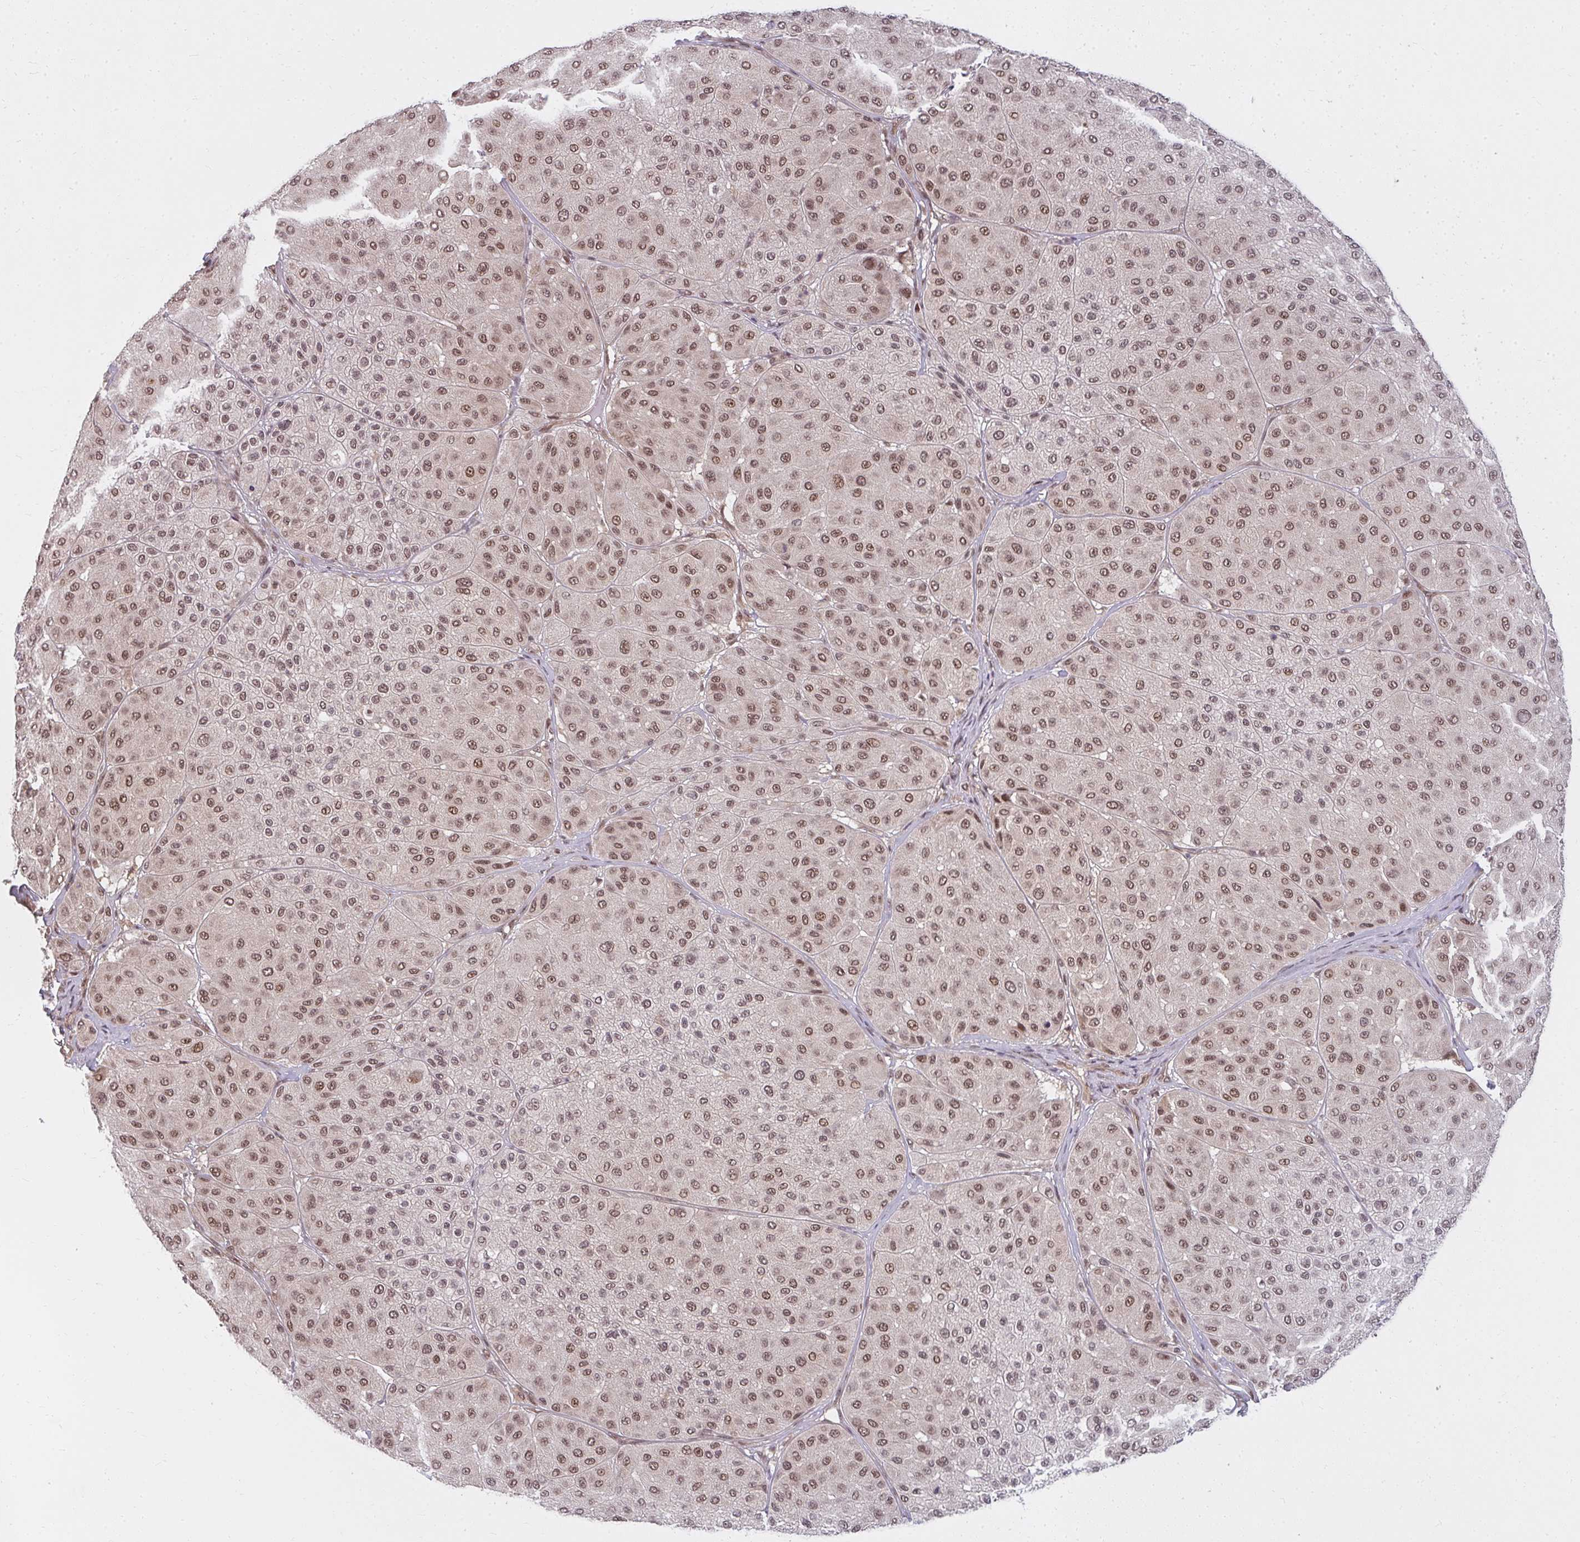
{"staining": {"intensity": "moderate", "quantity": ">75%", "location": "nuclear"}, "tissue": "melanoma", "cell_type": "Tumor cells", "image_type": "cancer", "snomed": [{"axis": "morphology", "description": "Malignant melanoma, Metastatic site"}, {"axis": "topography", "description": "Smooth muscle"}], "caption": "Brown immunohistochemical staining in human melanoma exhibits moderate nuclear staining in approximately >75% of tumor cells.", "gene": "GTF3C6", "patient": {"sex": "male", "age": 41}}